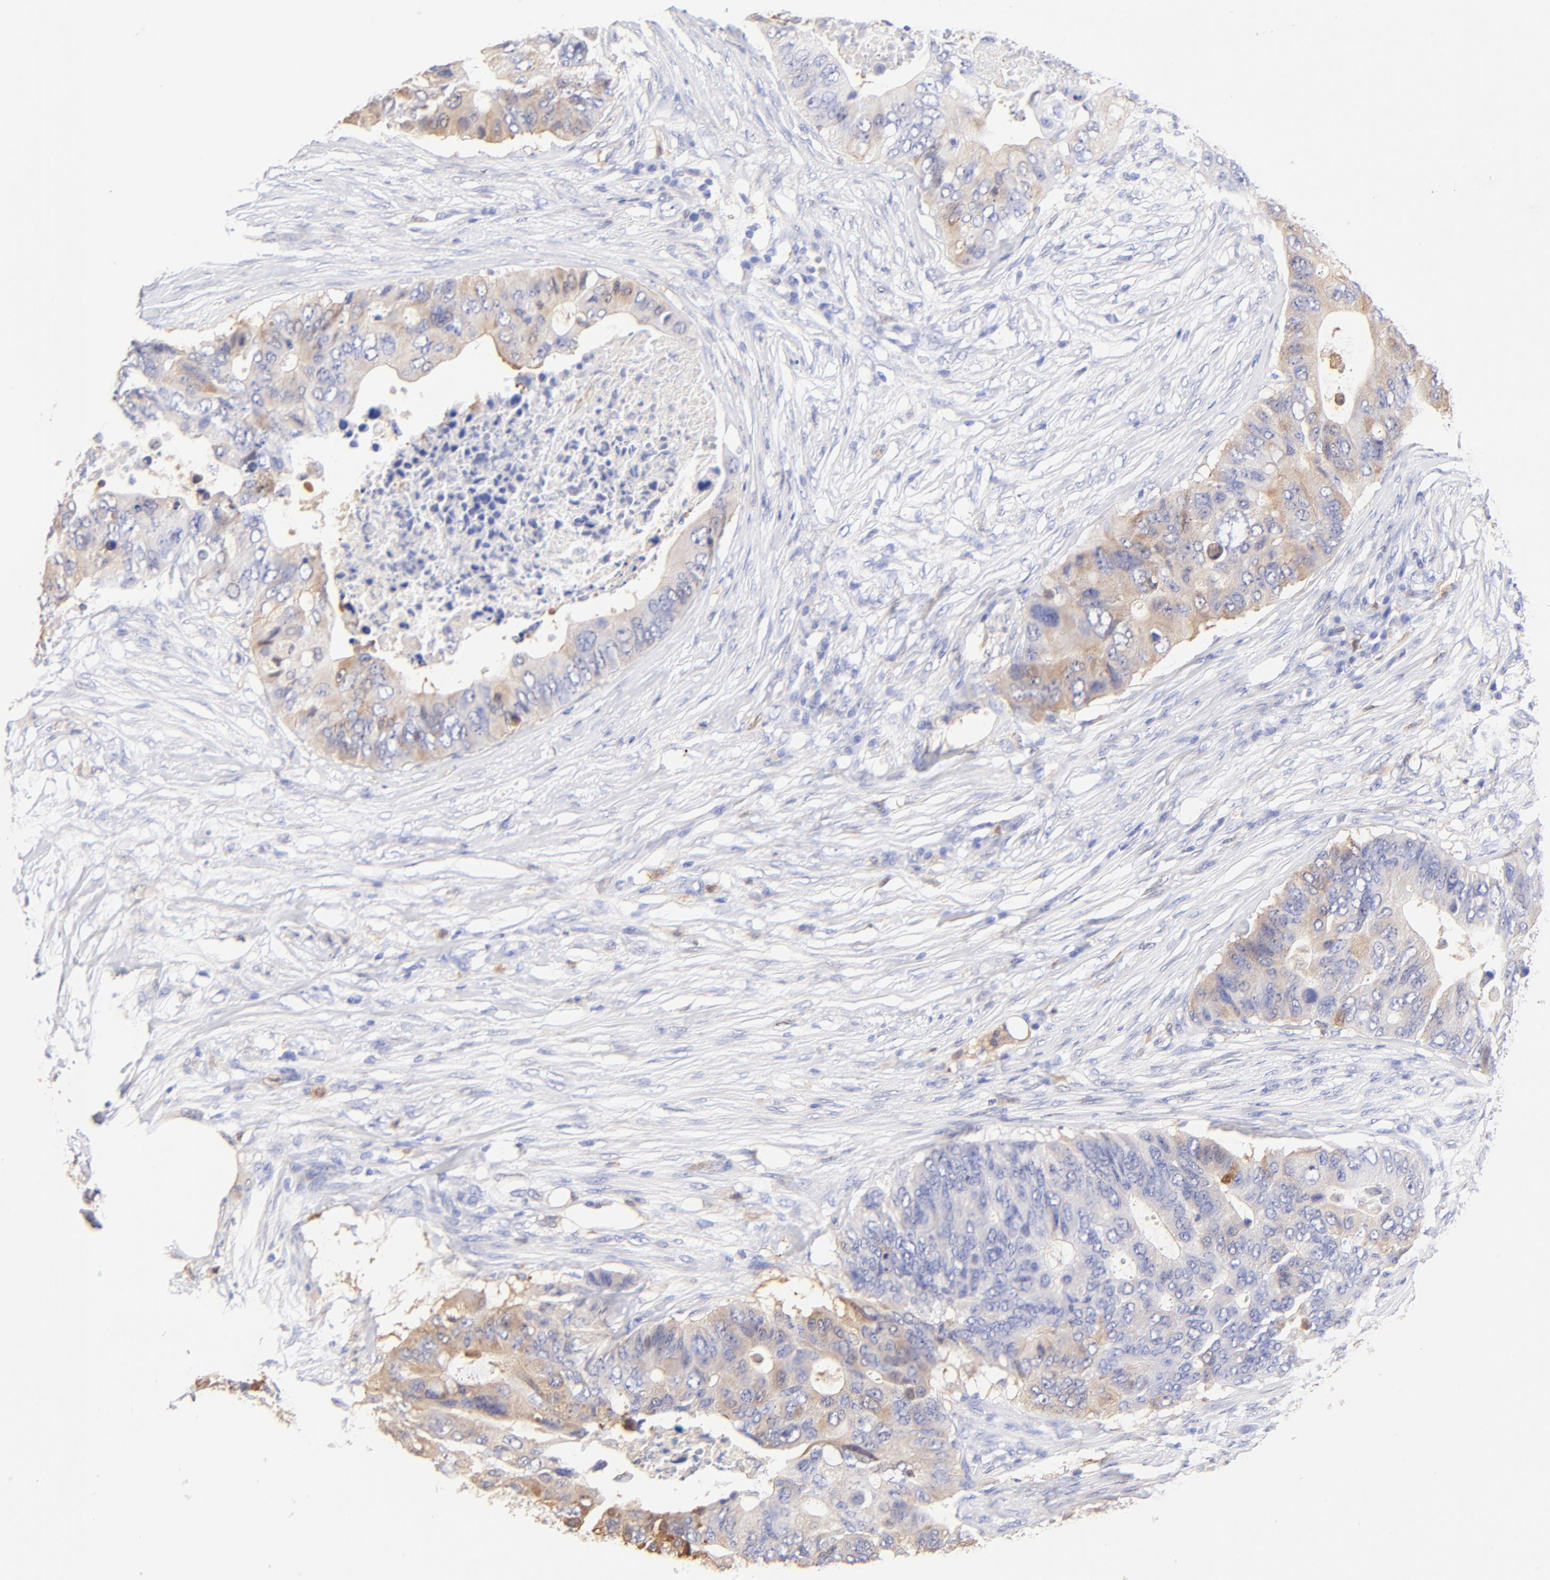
{"staining": {"intensity": "weak", "quantity": "<25%", "location": "cytoplasmic/membranous"}, "tissue": "colorectal cancer", "cell_type": "Tumor cells", "image_type": "cancer", "snomed": [{"axis": "morphology", "description": "Adenocarcinoma, NOS"}, {"axis": "topography", "description": "Colon"}], "caption": "IHC micrograph of neoplastic tissue: colorectal cancer (adenocarcinoma) stained with DAB (3,3'-diaminobenzidine) demonstrates no significant protein expression in tumor cells.", "gene": "ALDH1A1", "patient": {"sex": "male", "age": 71}}